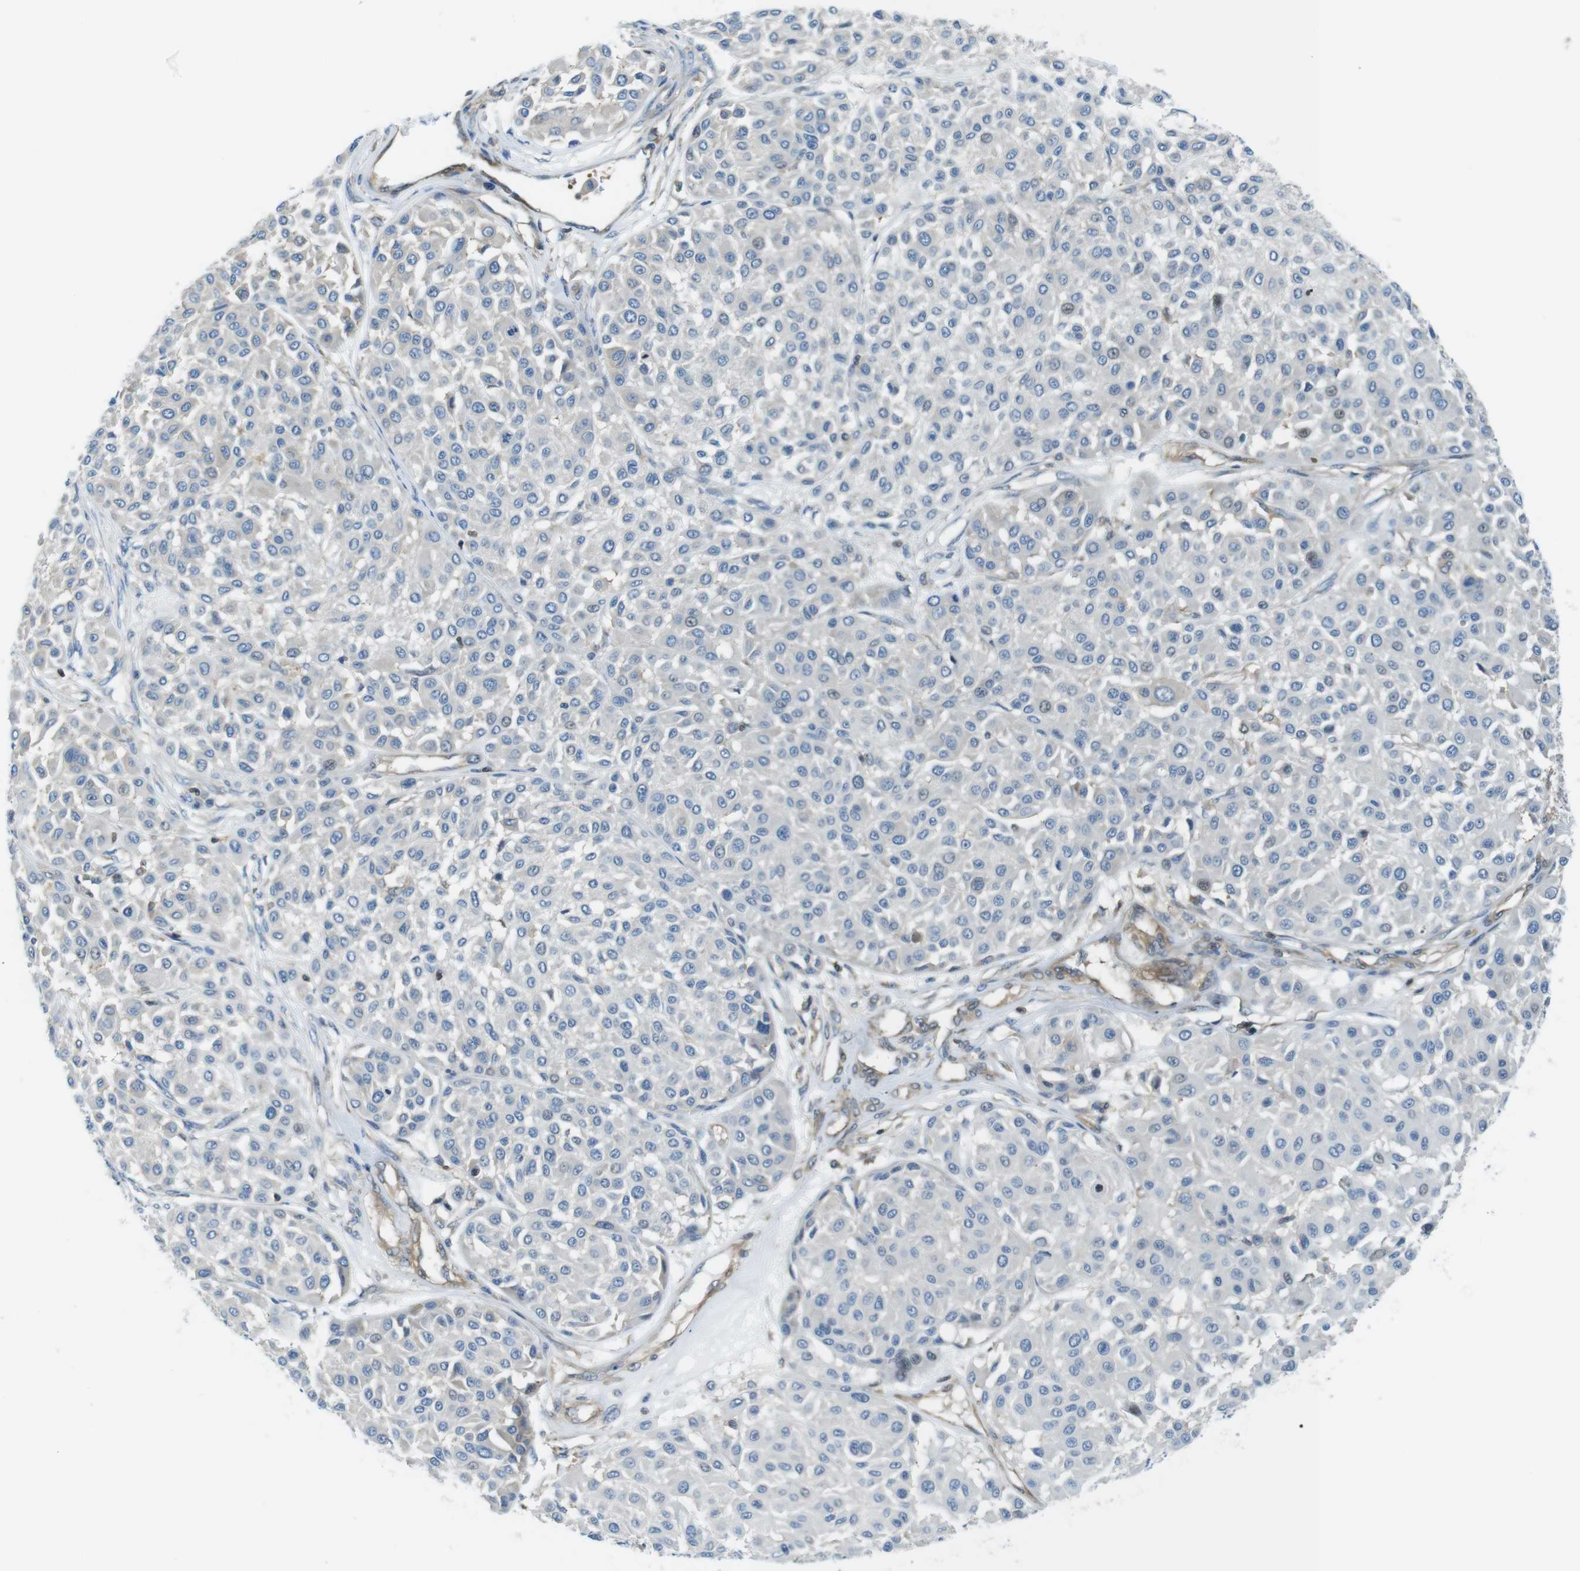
{"staining": {"intensity": "negative", "quantity": "none", "location": "none"}, "tissue": "melanoma", "cell_type": "Tumor cells", "image_type": "cancer", "snomed": [{"axis": "morphology", "description": "Malignant melanoma, Metastatic site"}, {"axis": "topography", "description": "Soft tissue"}], "caption": "IHC photomicrograph of neoplastic tissue: malignant melanoma (metastatic site) stained with DAB reveals no significant protein positivity in tumor cells.", "gene": "TES", "patient": {"sex": "male", "age": 41}}